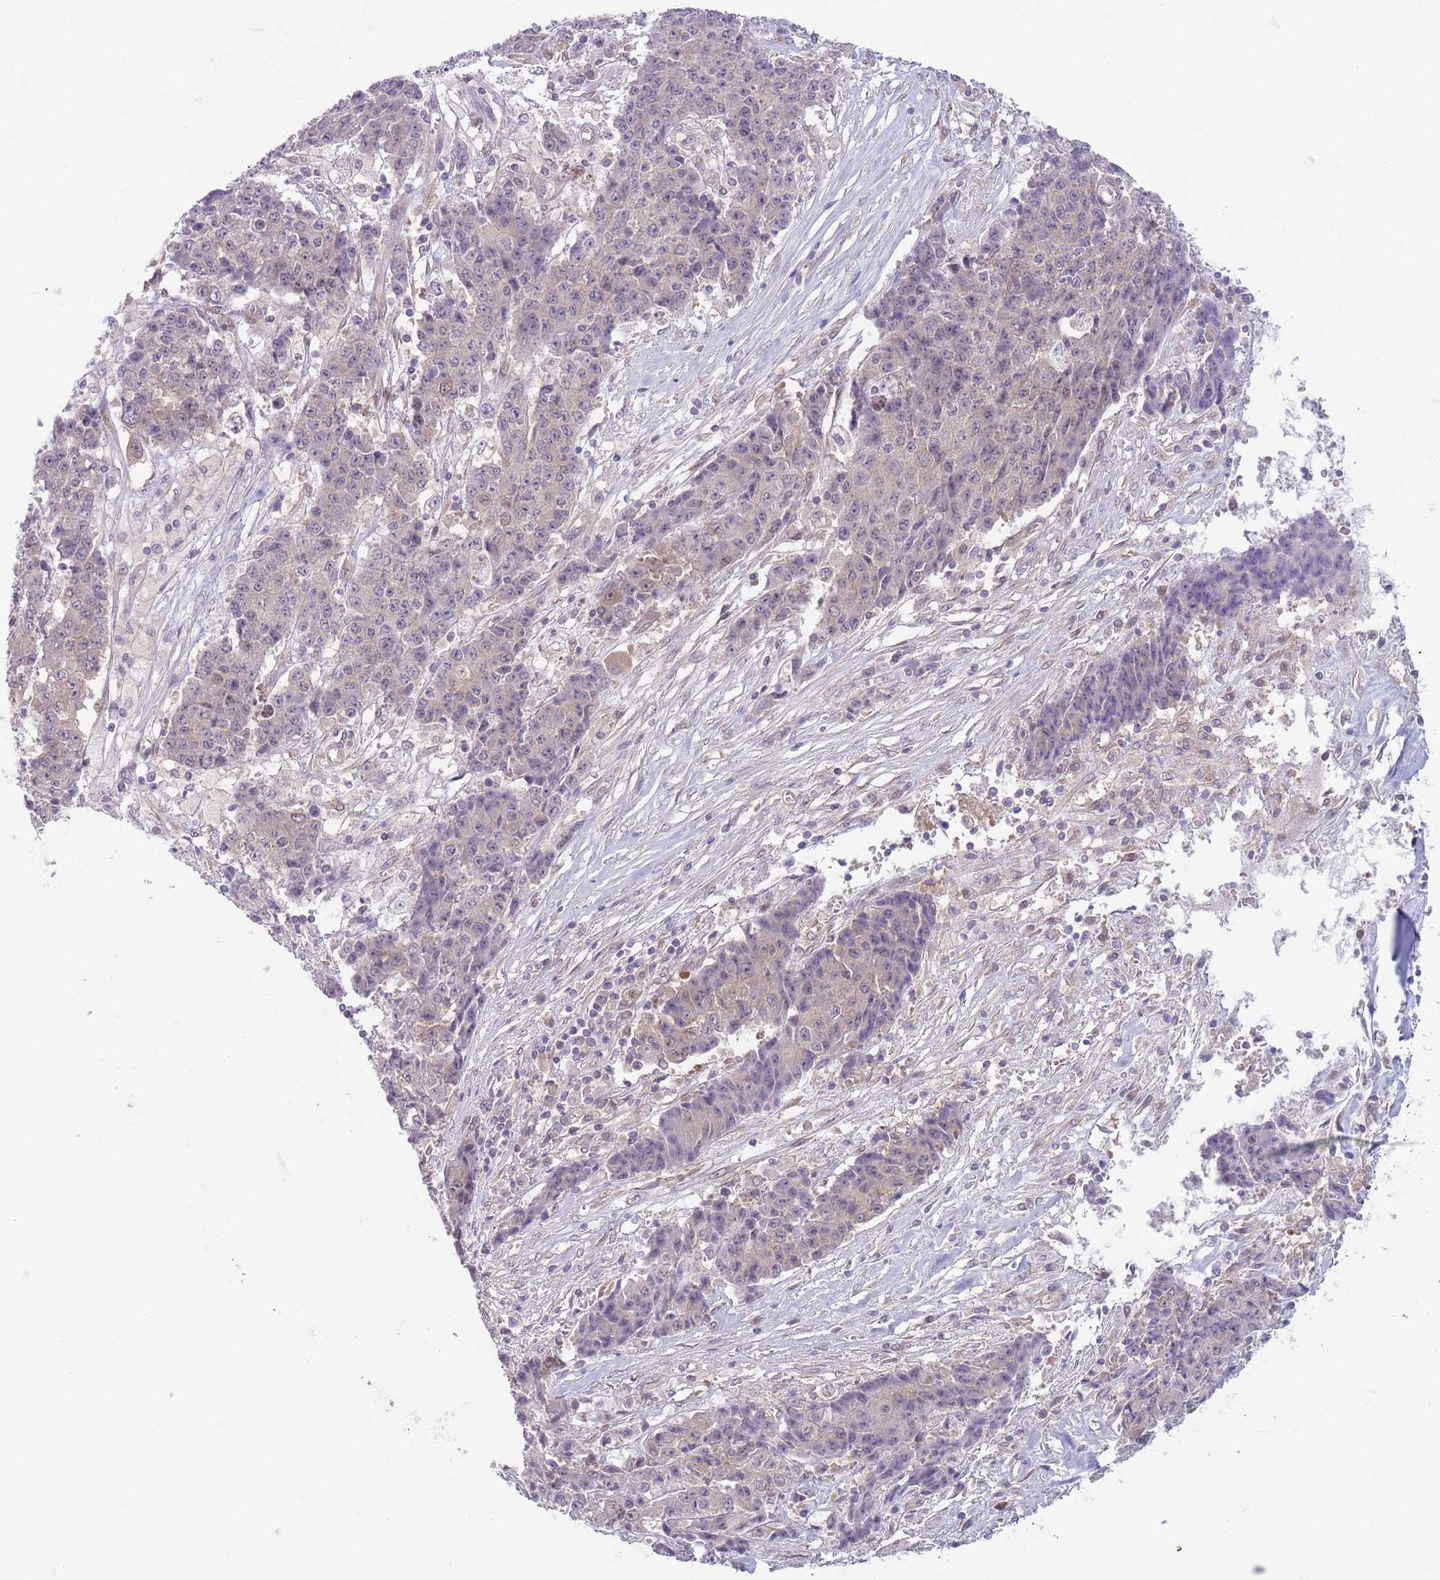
{"staining": {"intensity": "weak", "quantity": "<25%", "location": "cytoplasmic/membranous"}, "tissue": "ovarian cancer", "cell_type": "Tumor cells", "image_type": "cancer", "snomed": [{"axis": "morphology", "description": "Carcinoma, endometroid"}, {"axis": "topography", "description": "Ovary"}], "caption": "DAB (3,3'-diaminobenzidine) immunohistochemical staining of endometroid carcinoma (ovarian) shows no significant expression in tumor cells. (DAB immunohistochemistry (IHC) with hematoxylin counter stain).", "gene": "COPE", "patient": {"sex": "female", "age": 42}}